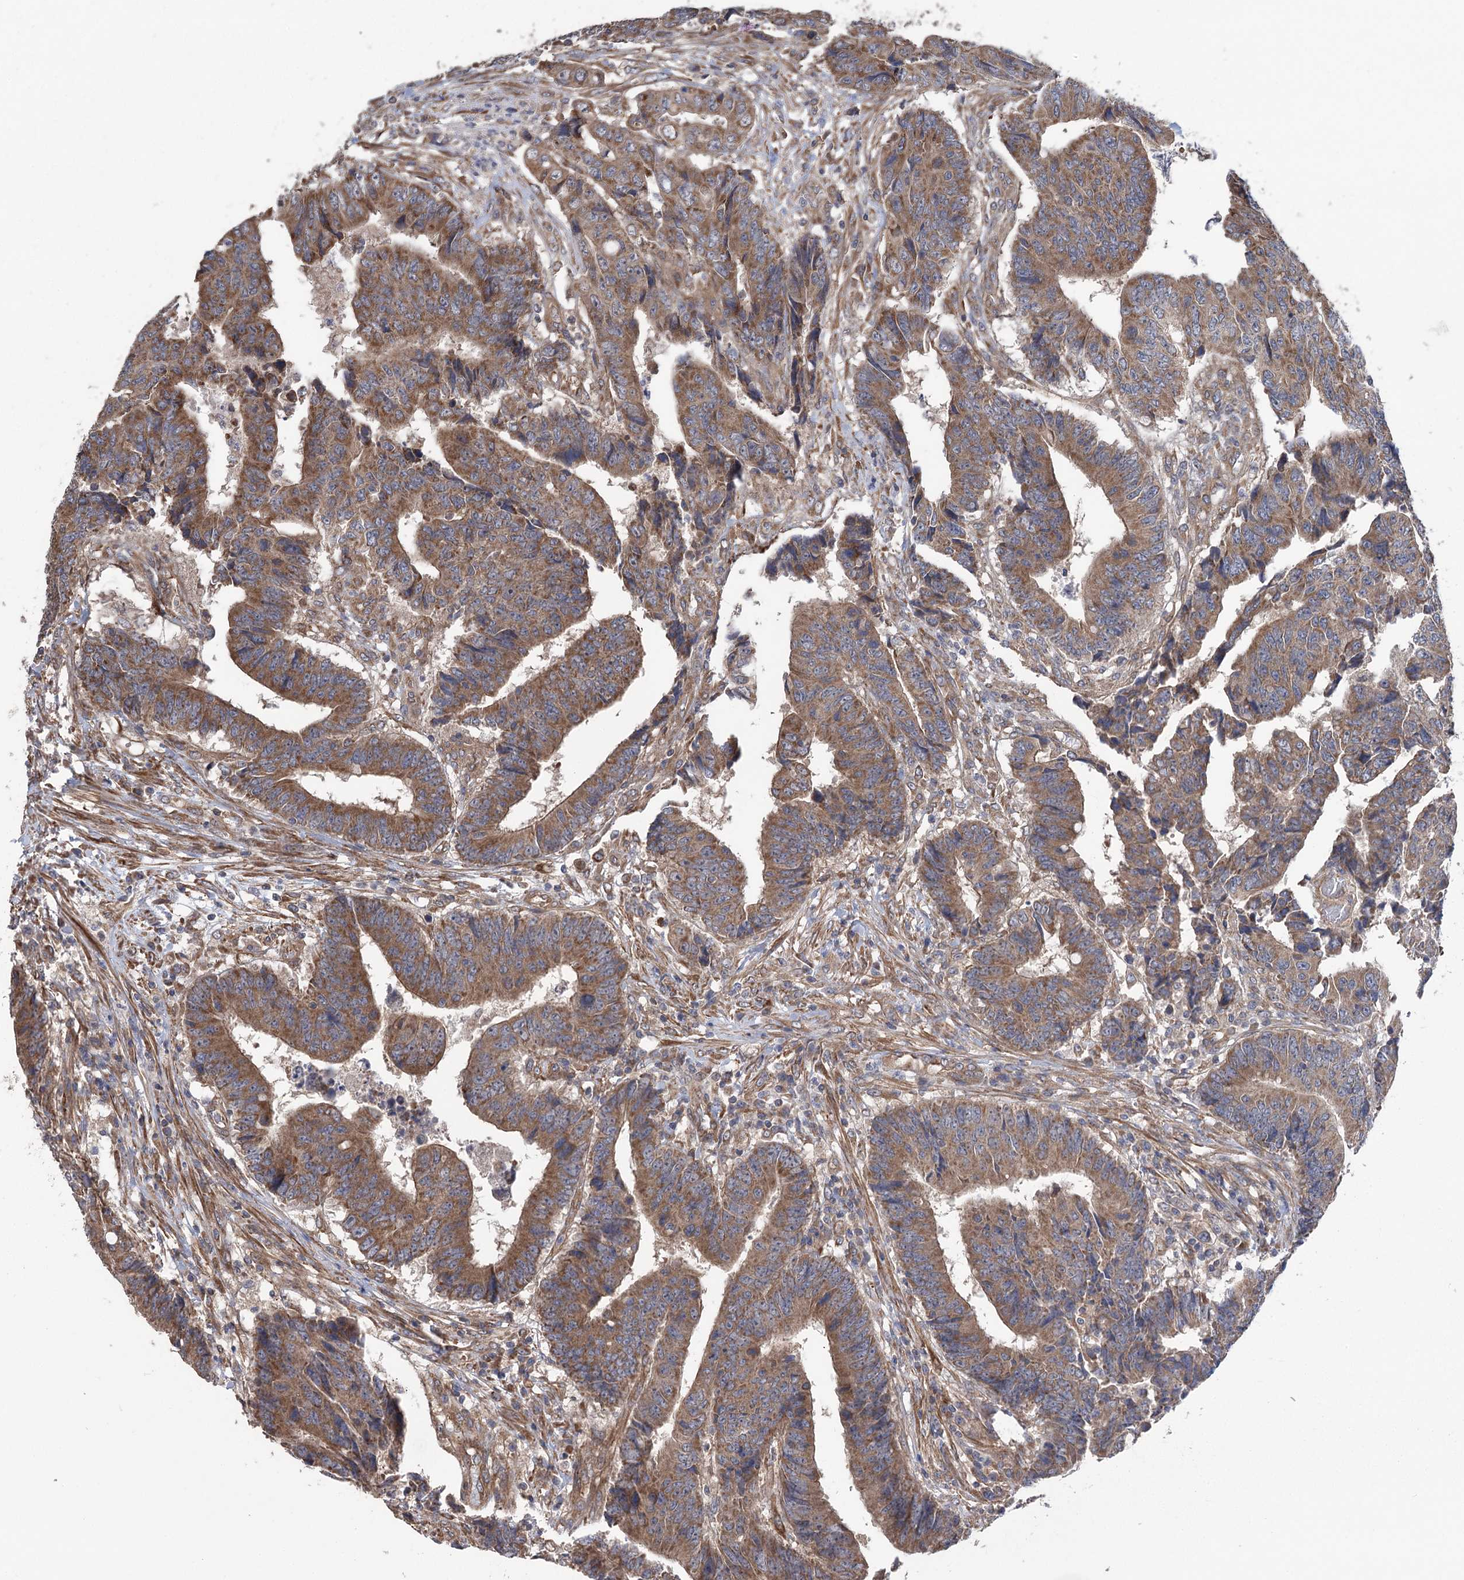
{"staining": {"intensity": "moderate", "quantity": ">75%", "location": "cytoplasmic/membranous"}, "tissue": "colorectal cancer", "cell_type": "Tumor cells", "image_type": "cancer", "snomed": [{"axis": "morphology", "description": "Adenocarcinoma, NOS"}, {"axis": "topography", "description": "Rectum"}], "caption": "This histopathology image displays adenocarcinoma (colorectal) stained with IHC to label a protein in brown. The cytoplasmic/membranous of tumor cells show moderate positivity for the protein. Nuclei are counter-stained blue.", "gene": "RWDD4", "patient": {"sex": "male", "age": 84}}